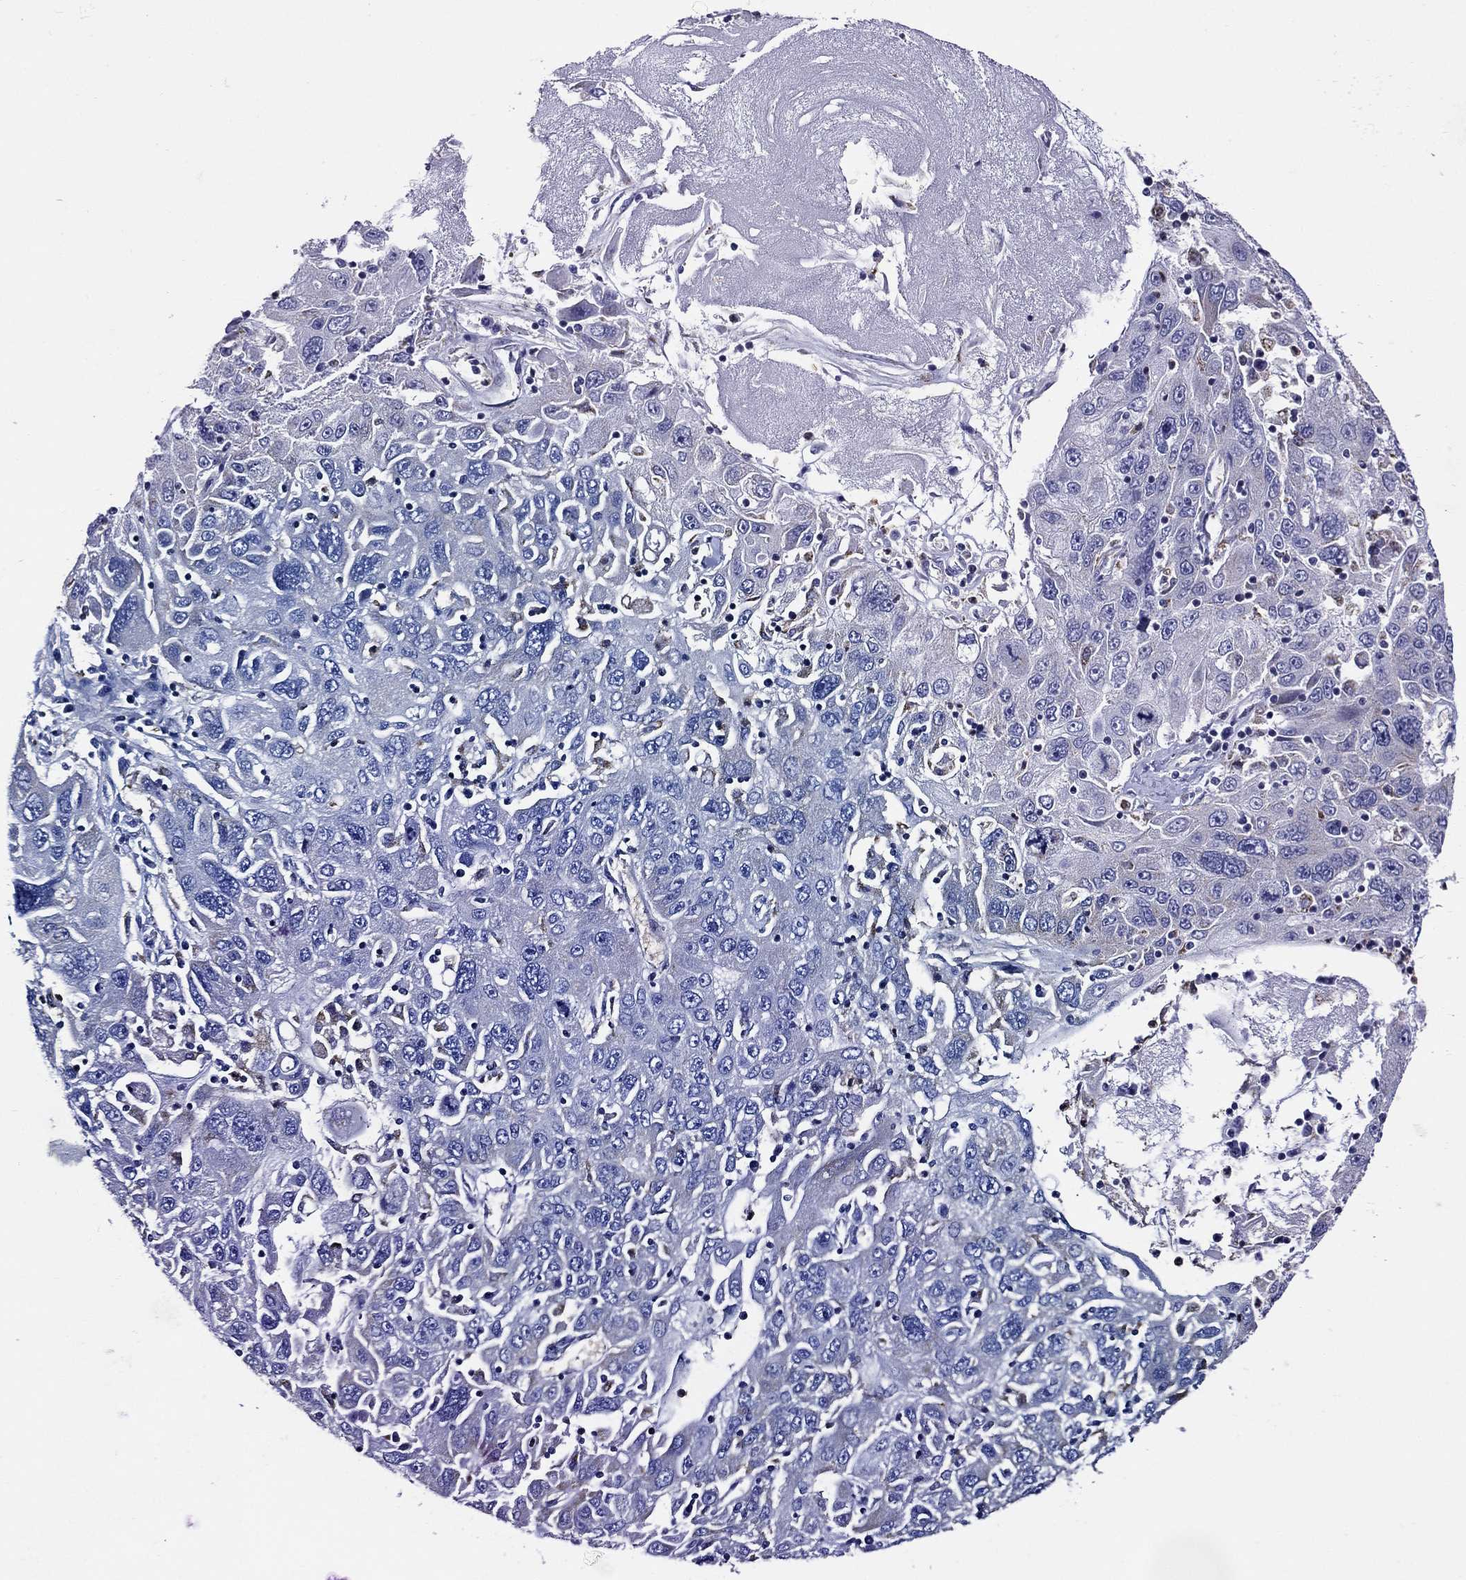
{"staining": {"intensity": "negative", "quantity": "none", "location": "none"}, "tissue": "stomach cancer", "cell_type": "Tumor cells", "image_type": "cancer", "snomed": [{"axis": "morphology", "description": "Adenocarcinoma, NOS"}, {"axis": "topography", "description": "Stomach"}], "caption": "Immunohistochemistry (IHC) image of human adenocarcinoma (stomach) stained for a protein (brown), which exhibits no staining in tumor cells.", "gene": "SCG2", "patient": {"sex": "male", "age": 56}}